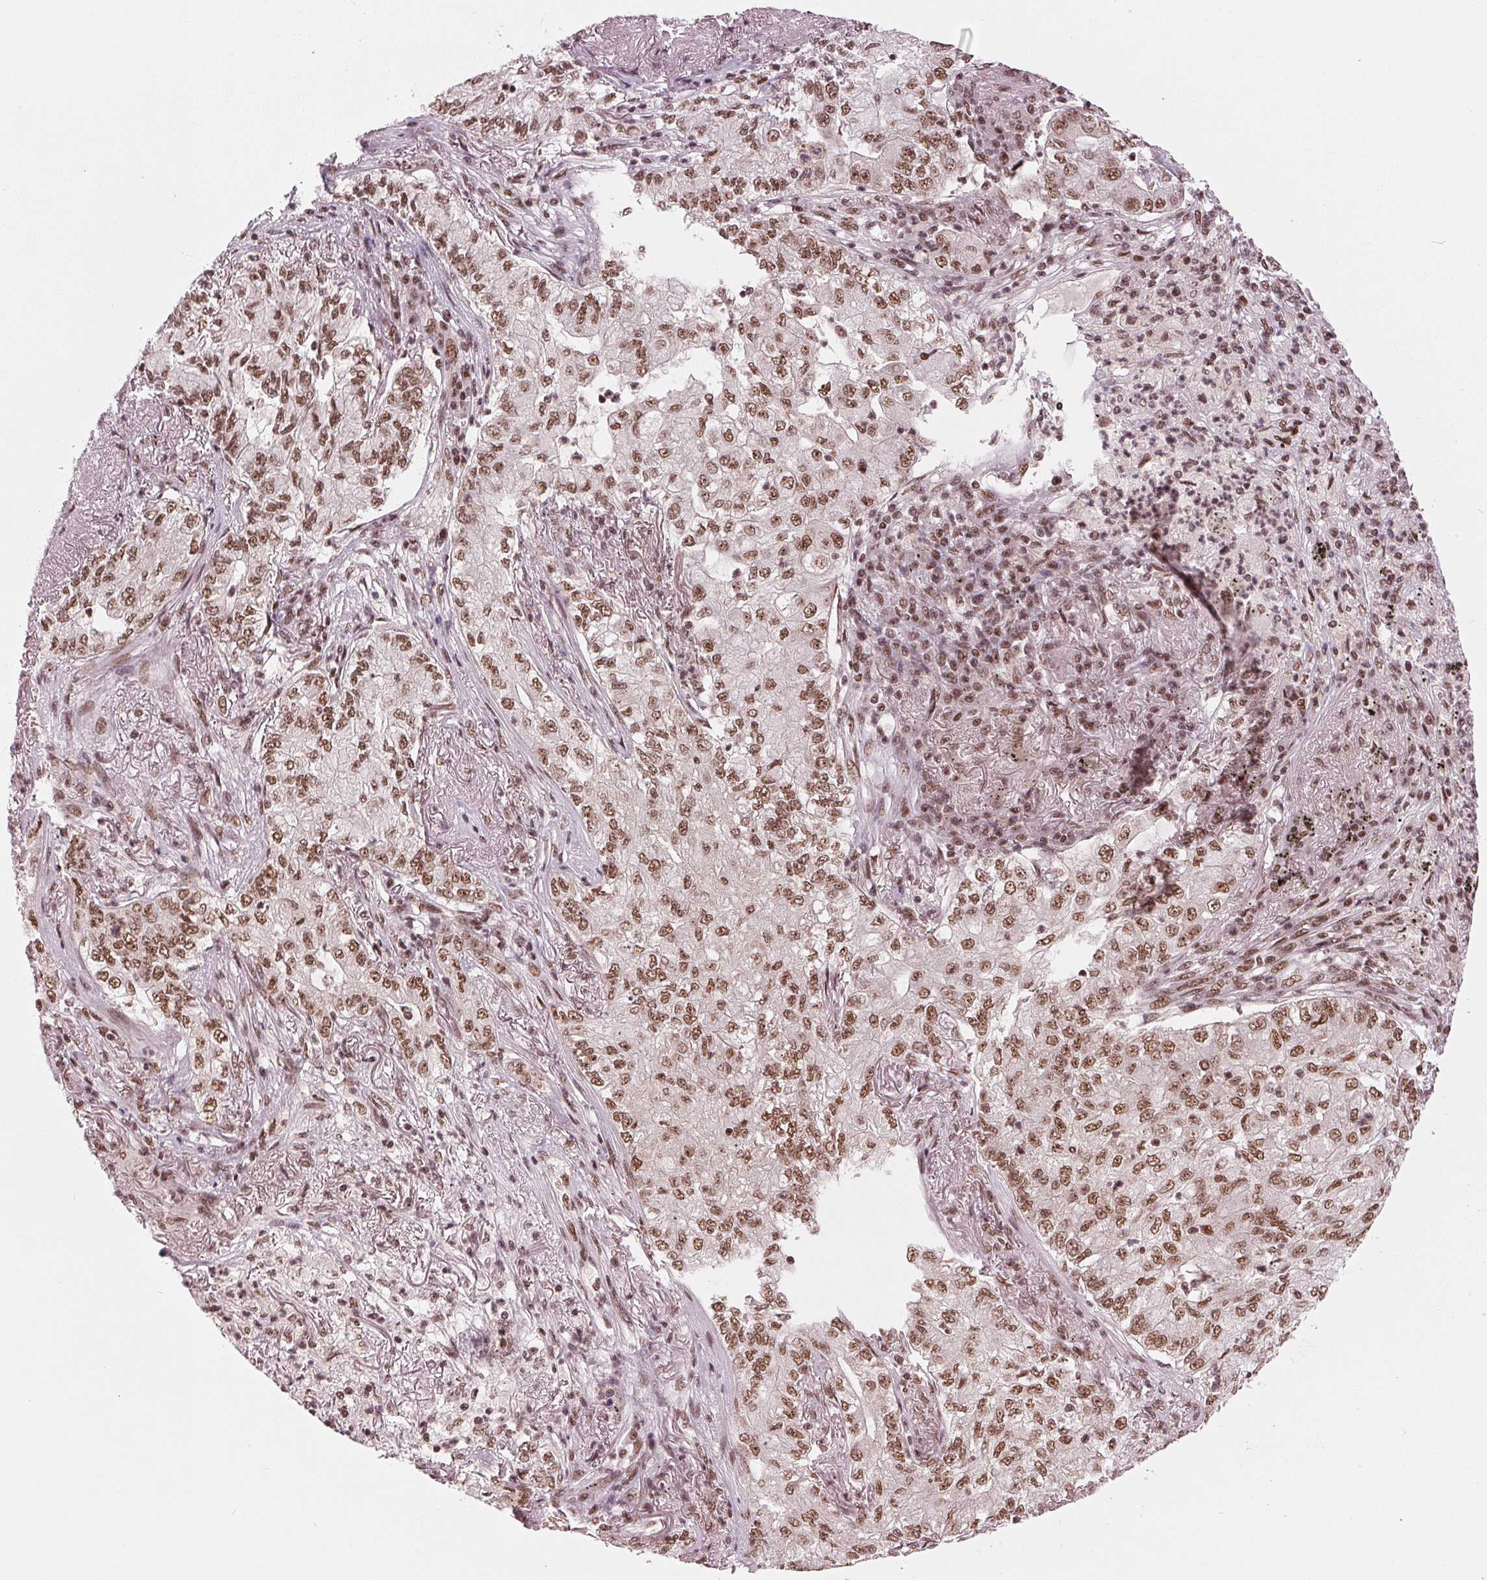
{"staining": {"intensity": "moderate", "quantity": ">75%", "location": "nuclear"}, "tissue": "lung cancer", "cell_type": "Tumor cells", "image_type": "cancer", "snomed": [{"axis": "morphology", "description": "Adenocarcinoma, NOS"}, {"axis": "topography", "description": "Lung"}], "caption": "Protein staining by immunohistochemistry (IHC) shows moderate nuclear staining in about >75% of tumor cells in adenocarcinoma (lung).", "gene": "LSM2", "patient": {"sex": "female", "age": 73}}